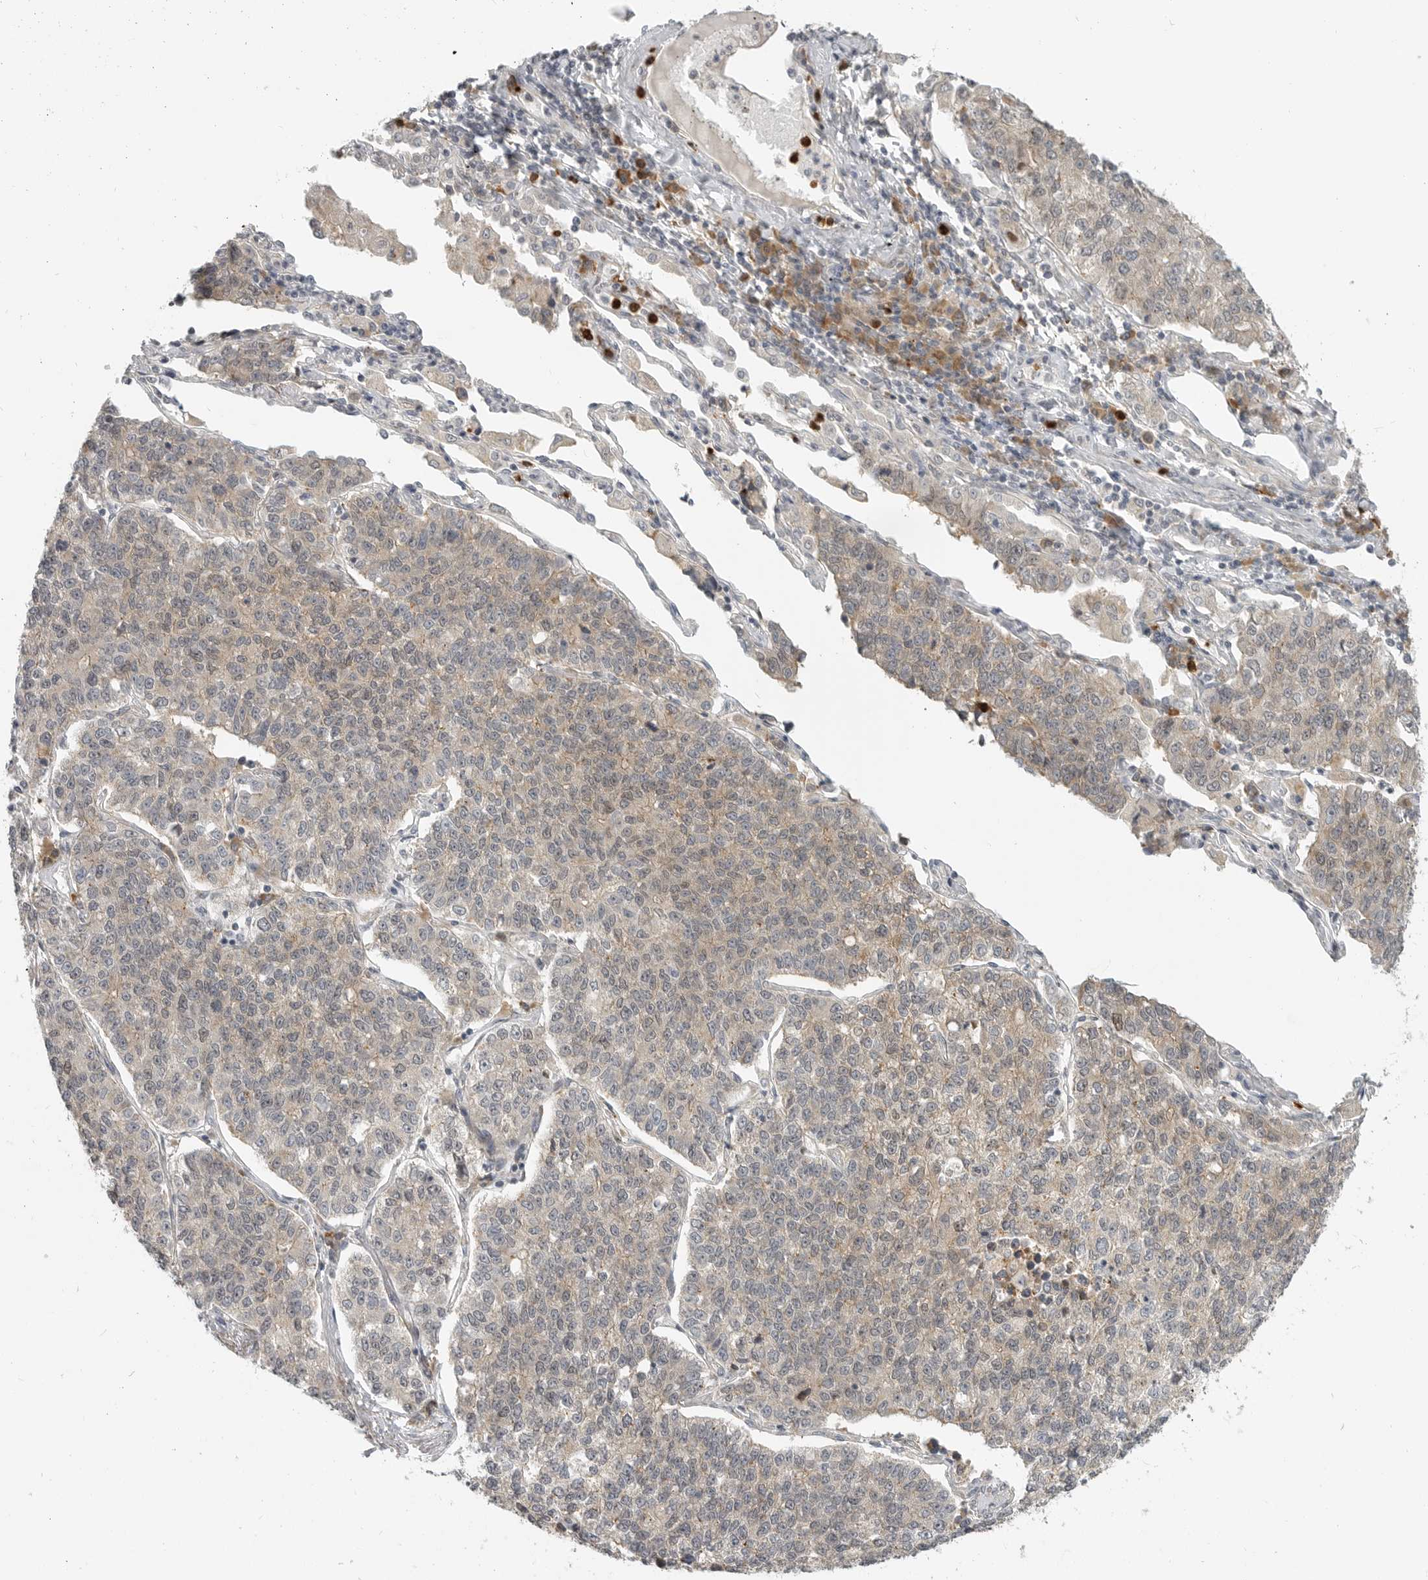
{"staining": {"intensity": "weak", "quantity": ">75%", "location": "cytoplasmic/membranous"}, "tissue": "lung cancer", "cell_type": "Tumor cells", "image_type": "cancer", "snomed": [{"axis": "morphology", "description": "Adenocarcinoma, NOS"}, {"axis": "topography", "description": "Lung"}], "caption": "Immunohistochemistry (IHC) micrograph of lung adenocarcinoma stained for a protein (brown), which shows low levels of weak cytoplasmic/membranous staining in approximately >75% of tumor cells.", "gene": "CEP295NL", "patient": {"sex": "male", "age": 49}}